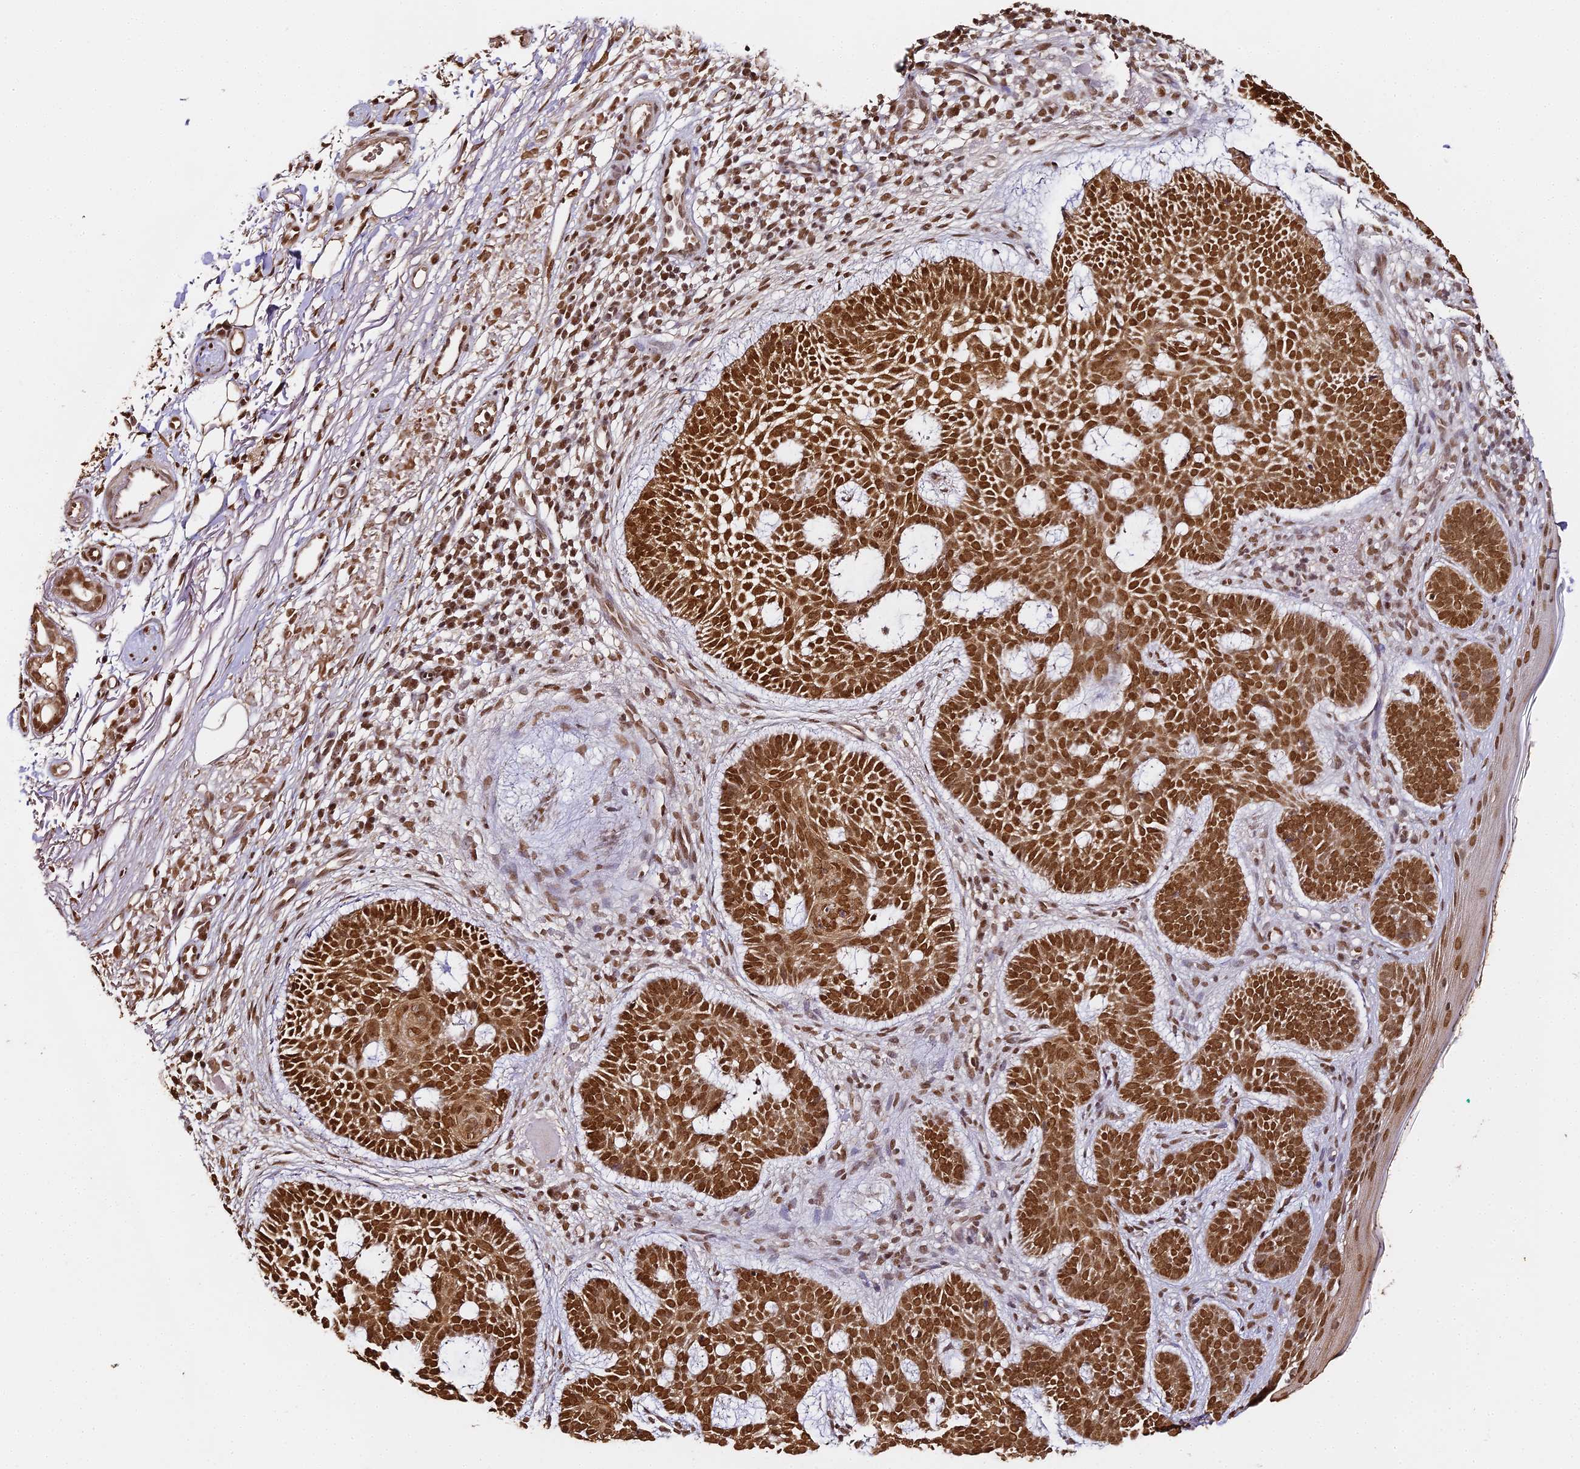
{"staining": {"intensity": "strong", "quantity": ">75%", "location": "cytoplasmic/membranous,nuclear"}, "tissue": "skin cancer", "cell_type": "Tumor cells", "image_type": "cancer", "snomed": [{"axis": "morphology", "description": "Basal cell carcinoma"}, {"axis": "topography", "description": "Skin"}], "caption": "Immunohistochemical staining of skin cancer (basal cell carcinoma) exhibits high levels of strong cytoplasmic/membranous and nuclear staining in approximately >75% of tumor cells.", "gene": "HNRNPA1", "patient": {"sex": "male", "age": 85}}